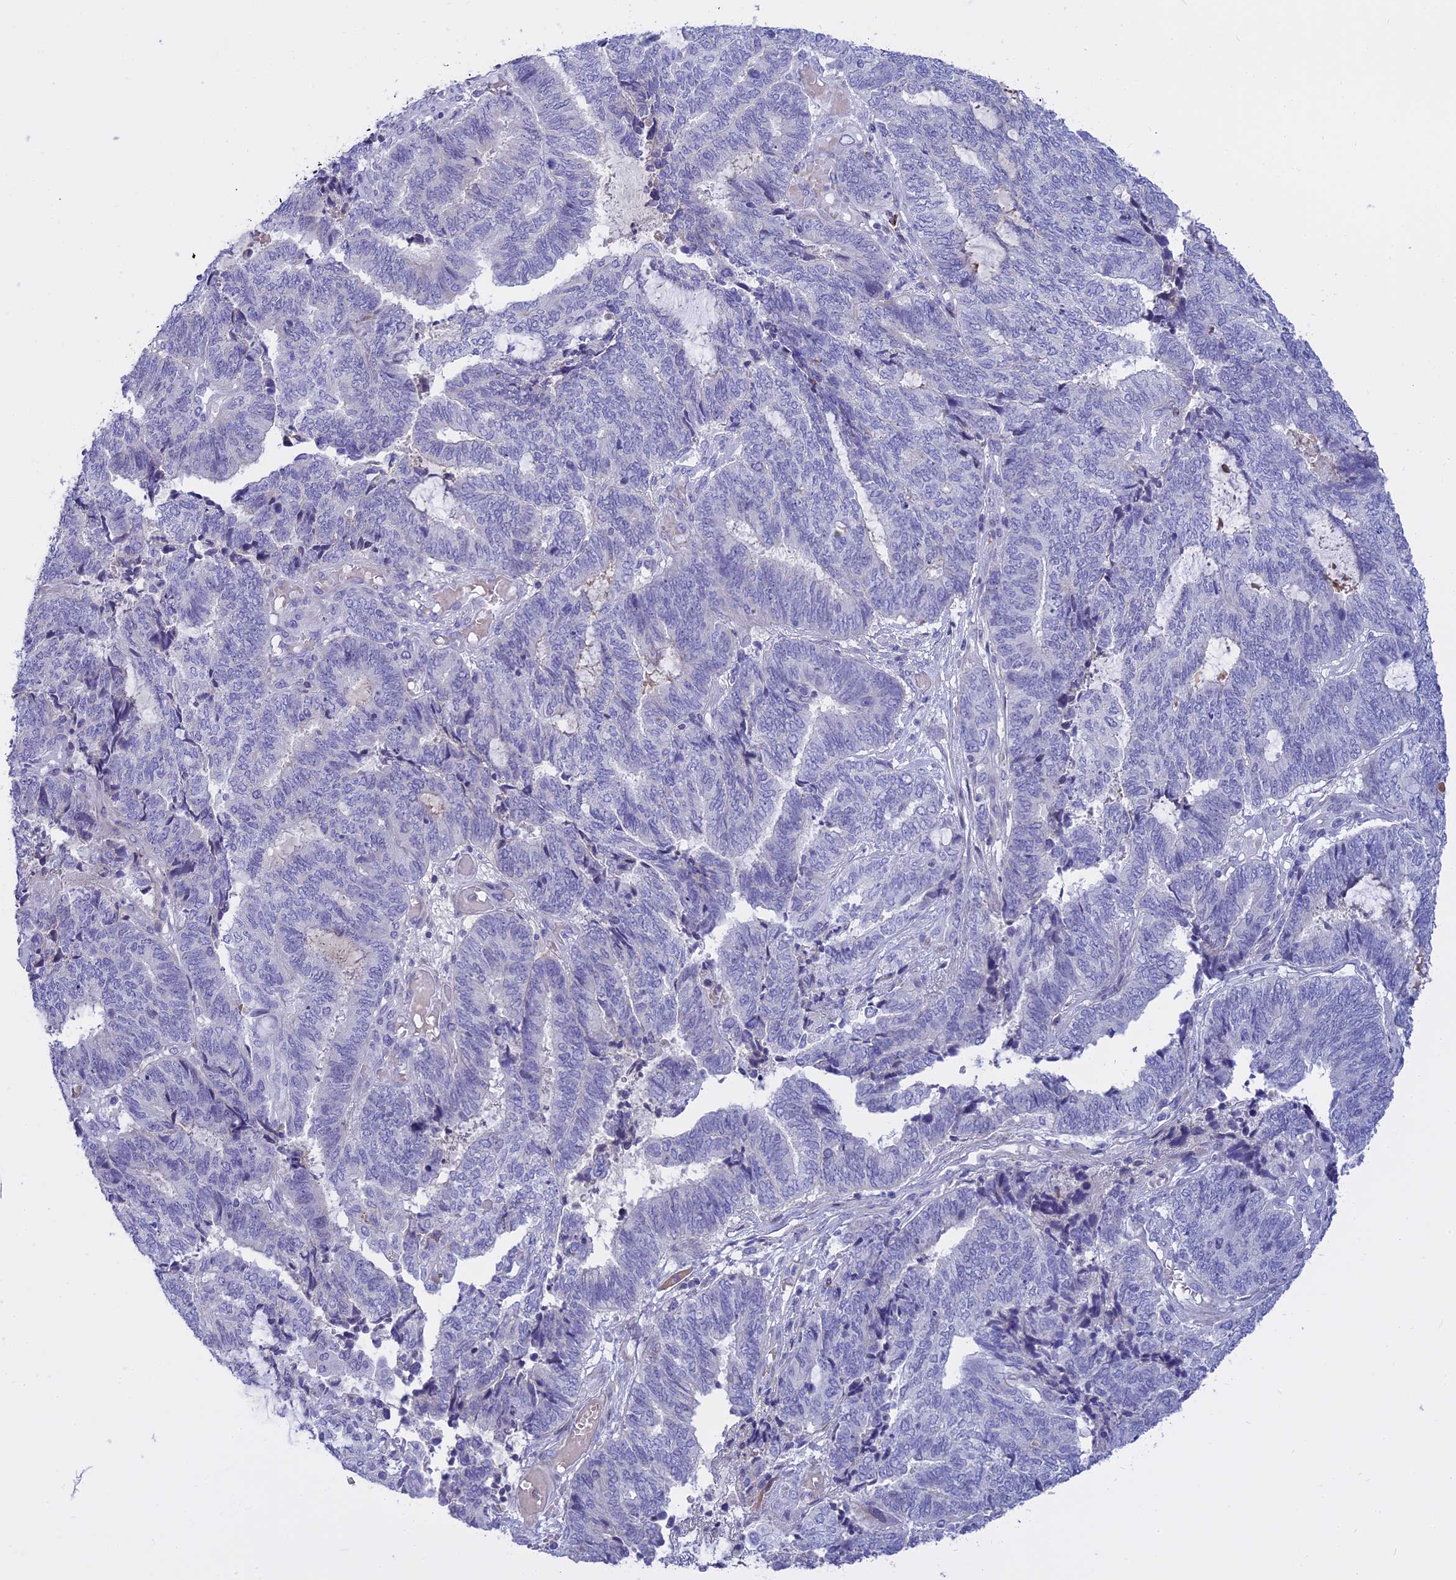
{"staining": {"intensity": "negative", "quantity": "none", "location": "none"}, "tissue": "endometrial cancer", "cell_type": "Tumor cells", "image_type": "cancer", "snomed": [{"axis": "morphology", "description": "Adenocarcinoma, NOS"}, {"axis": "topography", "description": "Uterus"}, {"axis": "topography", "description": "Endometrium"}], "caption": "The image demonstrates no staining of tumor cells in adenocarcinoma (endometrial).", "gene": "MBD3L1", "patient": {"sex": "female", "age": 70}}